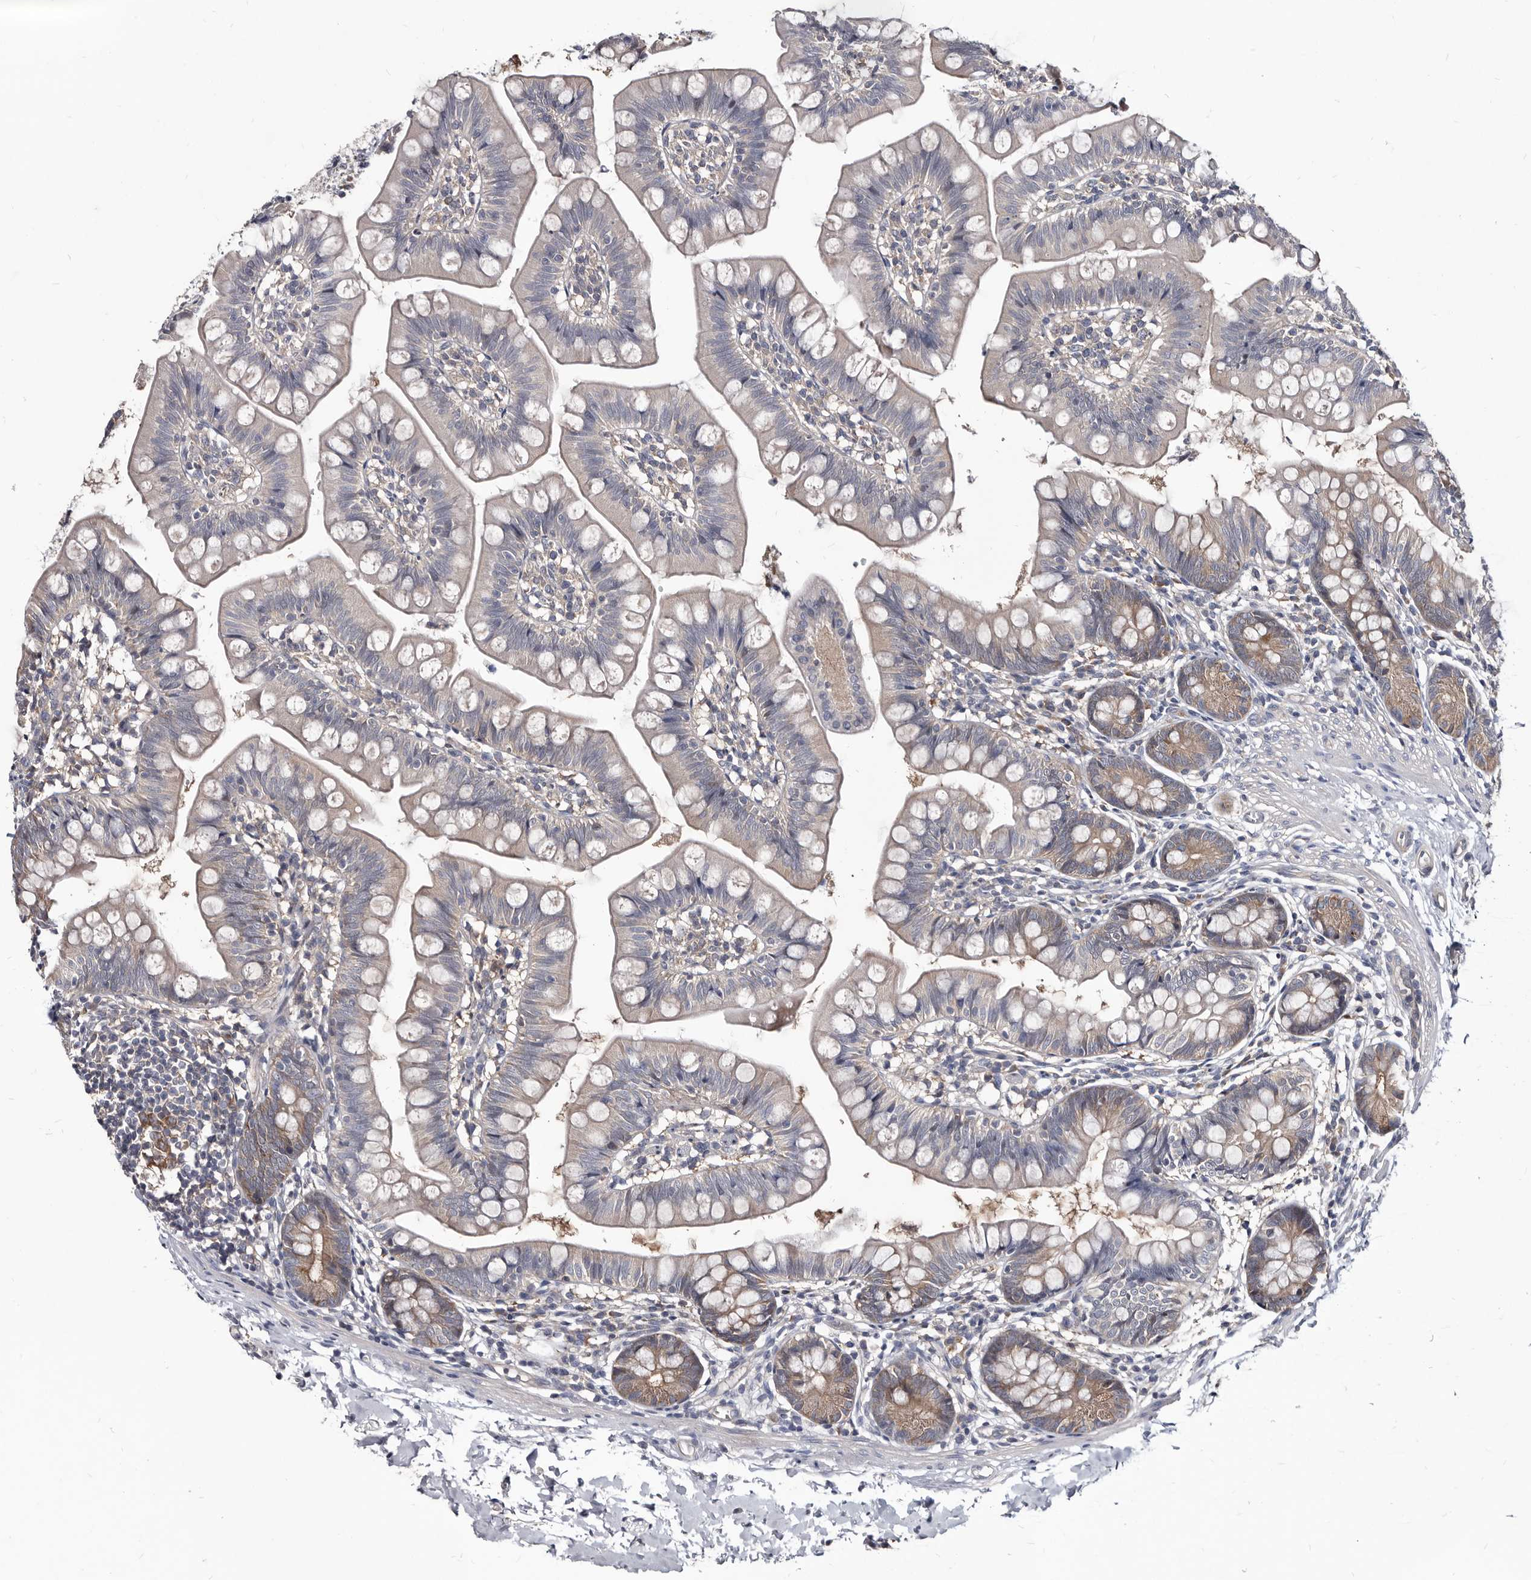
{"staining": {"intensity": "moderate", "quantity": "<25%", "location": "cytoplasmic/membranous"}, "tissue": "small intestine", "cell_type": "Glandular cells", "image_type": "normal", "snomed": [{"axis": "morphology", "description": "Normal tissue, NOS"}, {"axis": "topography", "description": "Small intestine"}], "caption": "Glandular cells display low levels of moderate cytoplasmic/membranous staining in about <25% of cells in normal human small intestine.", "gene": "ABCF2", "patient": {"sex": "male", "age": 7}}